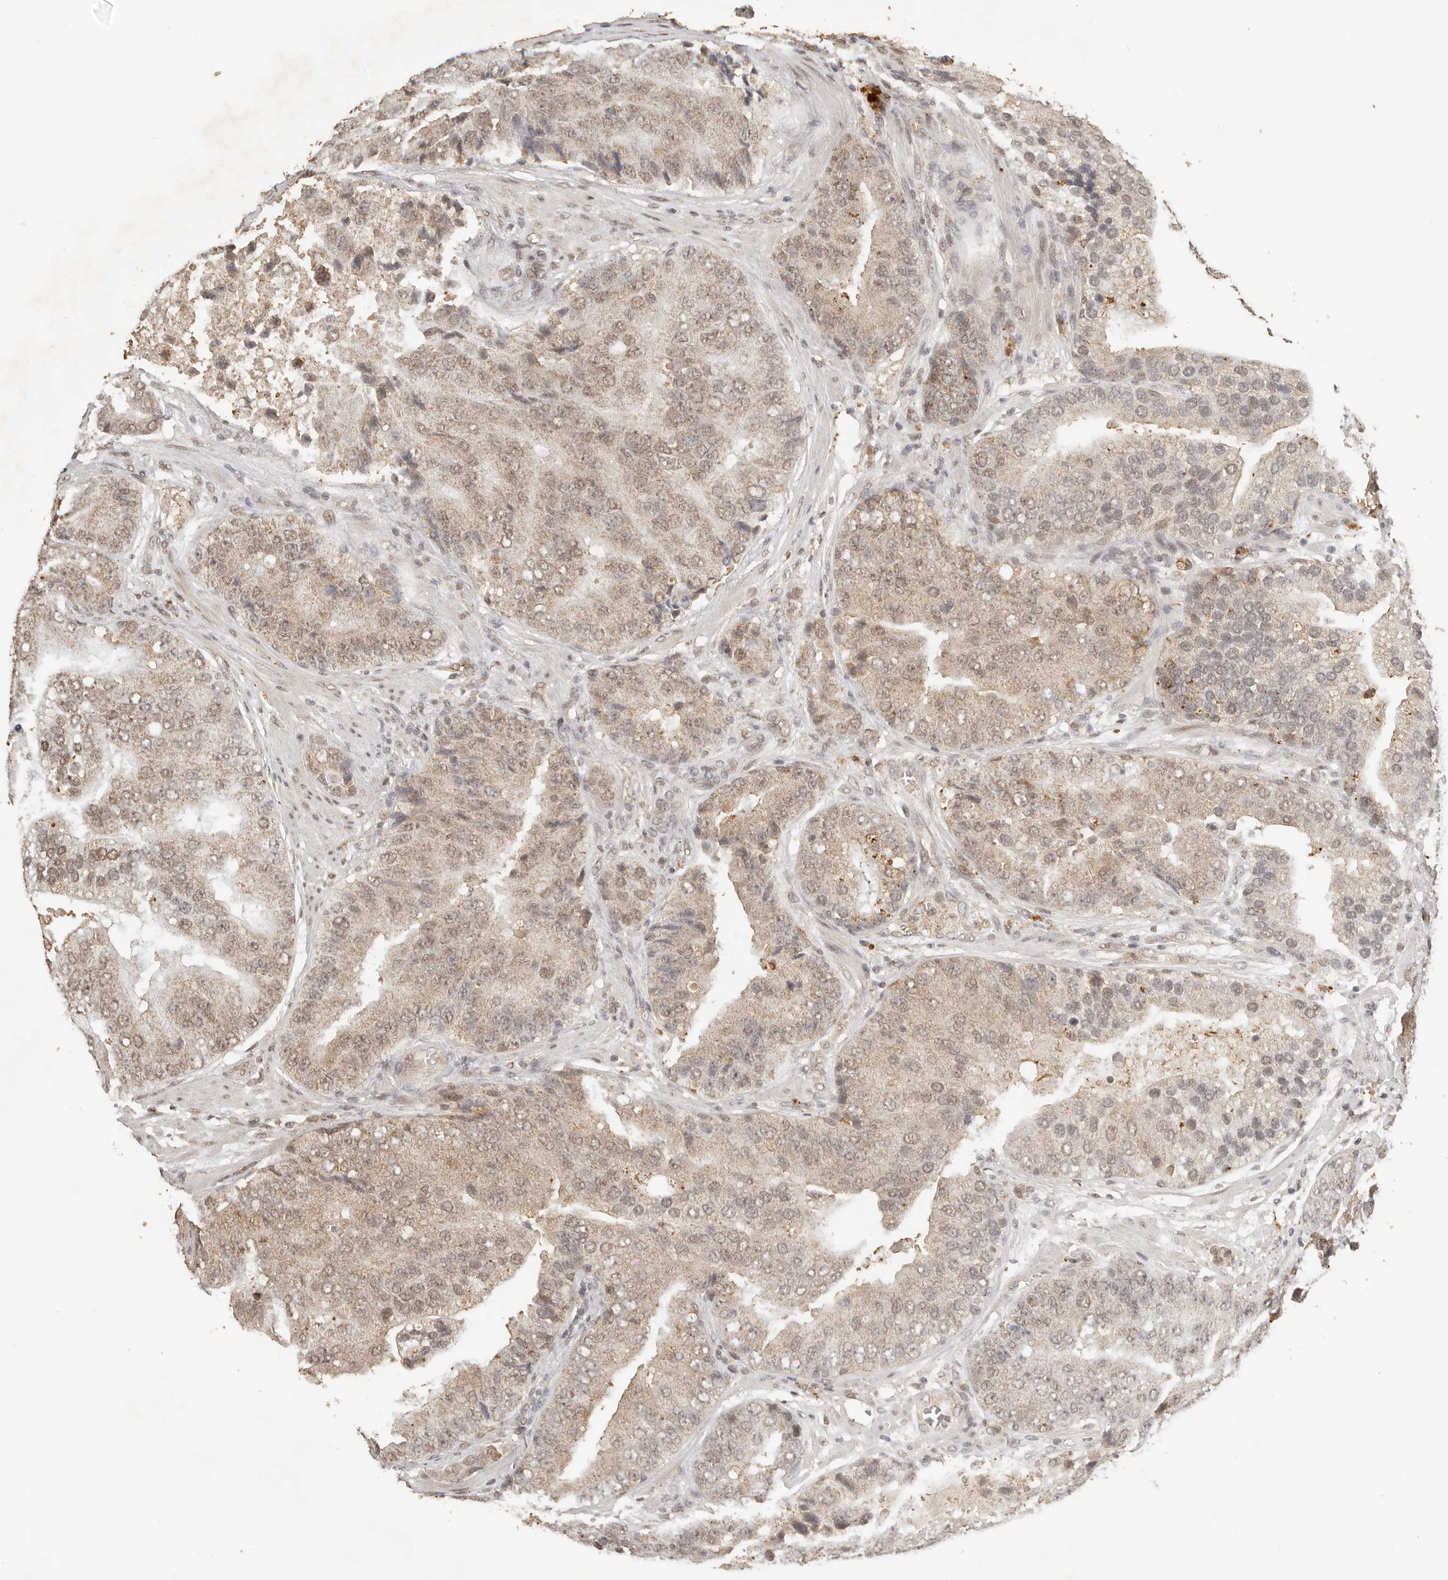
{"staining": {"intensity": "weak", "quantity": "25%-75%", "location": "cytoplasmic/membranous,nuclear"}, "tissue": "prostate cancer", "cell_type": "Tumor cells", "image_type": "cancer", "snomed": [{"axis": "morphology", "description": "Adenocarcinoma, High grade"}, {"axis": "topography", "description": "Prostate"}], "caption": "This micrograph displays adenocarcinoma (high-grade) (prostate) stained with immunohistochemistry (IHC) to label a protein in brown. The cytoplasmic/membranous and nuclear of tumor cells show weak positivity for the protein. Nuclei are counter-stained blue.", "gene": "SEC14L1", "patient": {"sex": "male", "age": 70}}